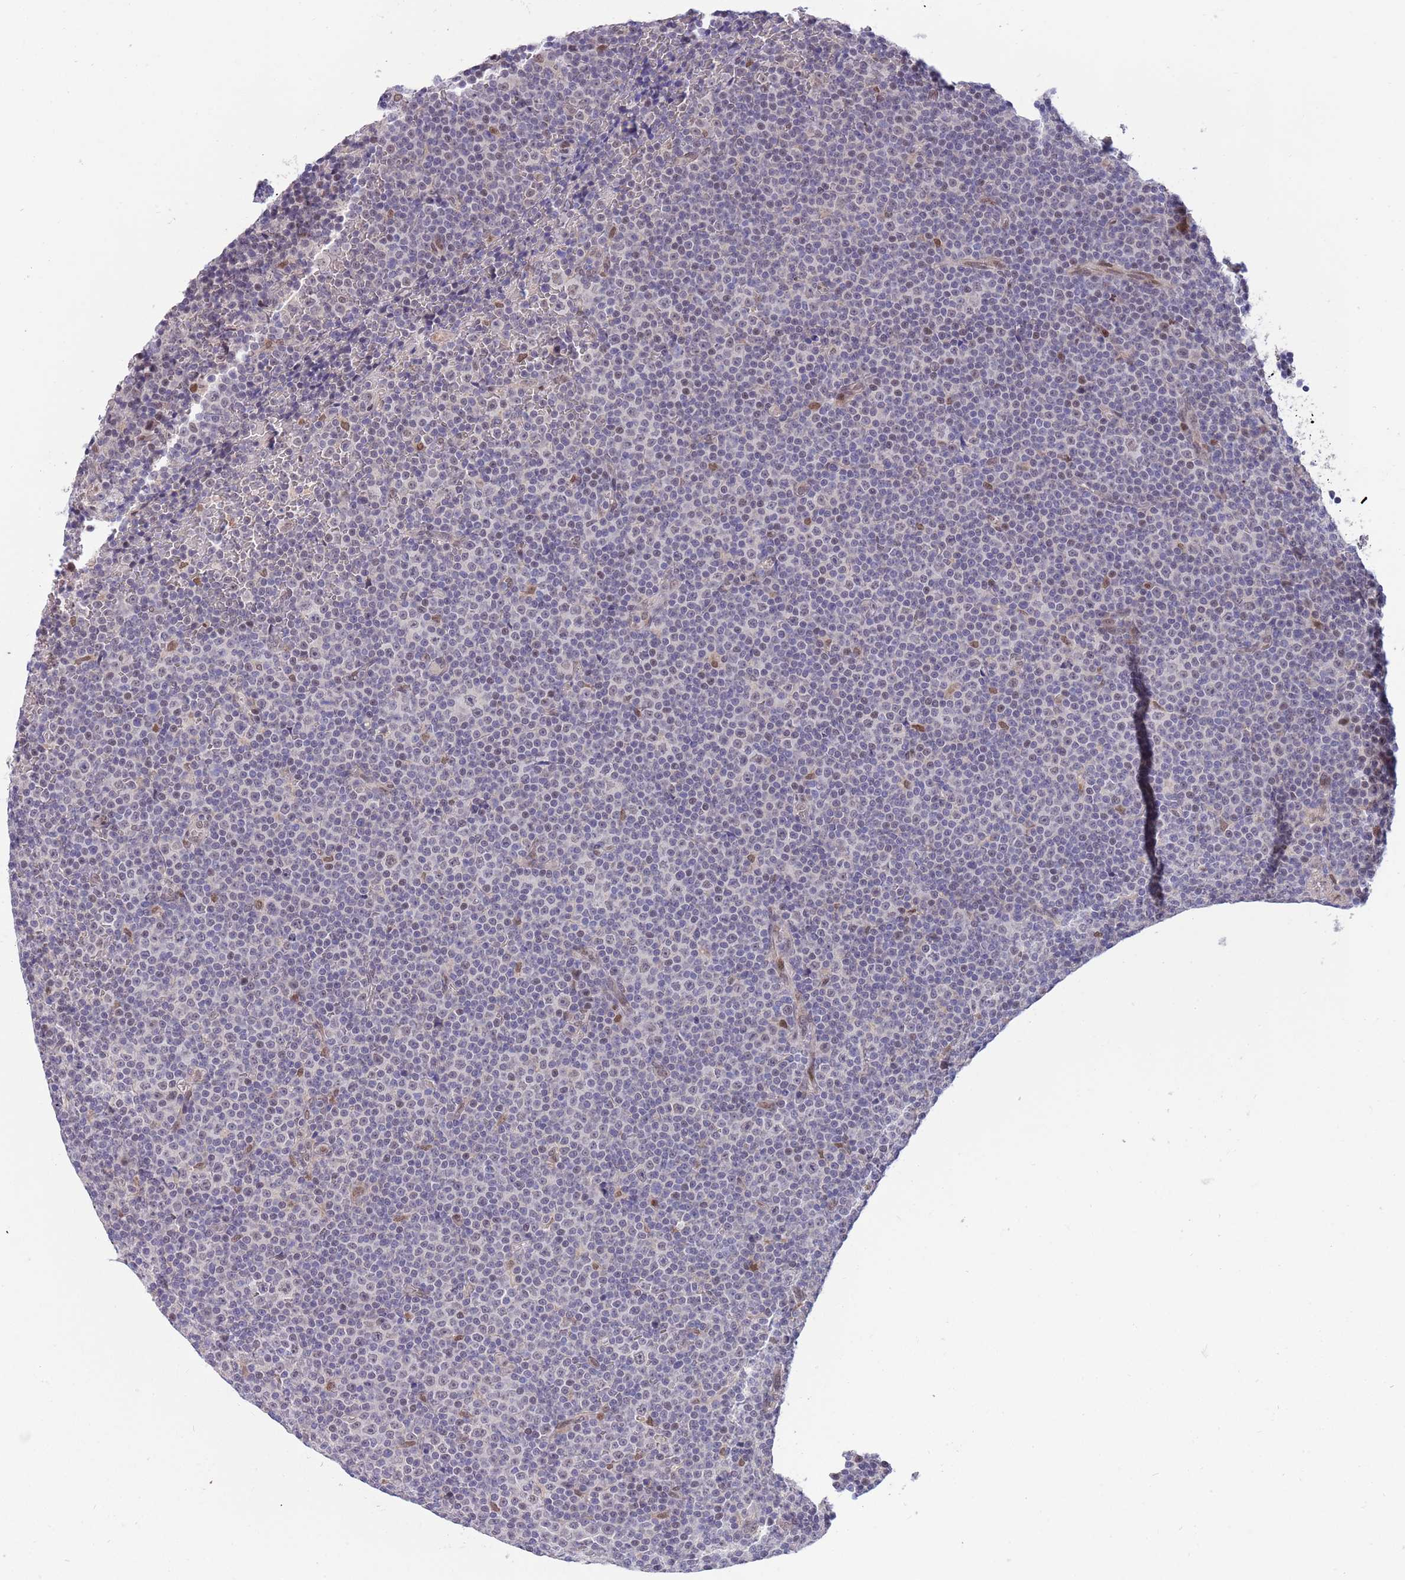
{"staining": {"intensity": "negative", "quantity": "none", "location": "none"}, "tissue": "lymphoma", "cell_type": "Tumor cells", "image_type": "cancer", "snomed": [{"axis": "morphology", "description": "Malignant lymphoma, non-Hodgkin's type, Low grade"}, {"axis": "topography", "description": "Lymph node"}], "caption": "The micrograph displays no staining of tumor cells in low-grade malignant lymphoma, non-Hodgkin's type. The staining is performed using DAB brown chromogen with nuclei counter-stained in using hematoxylin.", "gene": "NLRP6", "patient": {"sex": "female", "age": 67}}